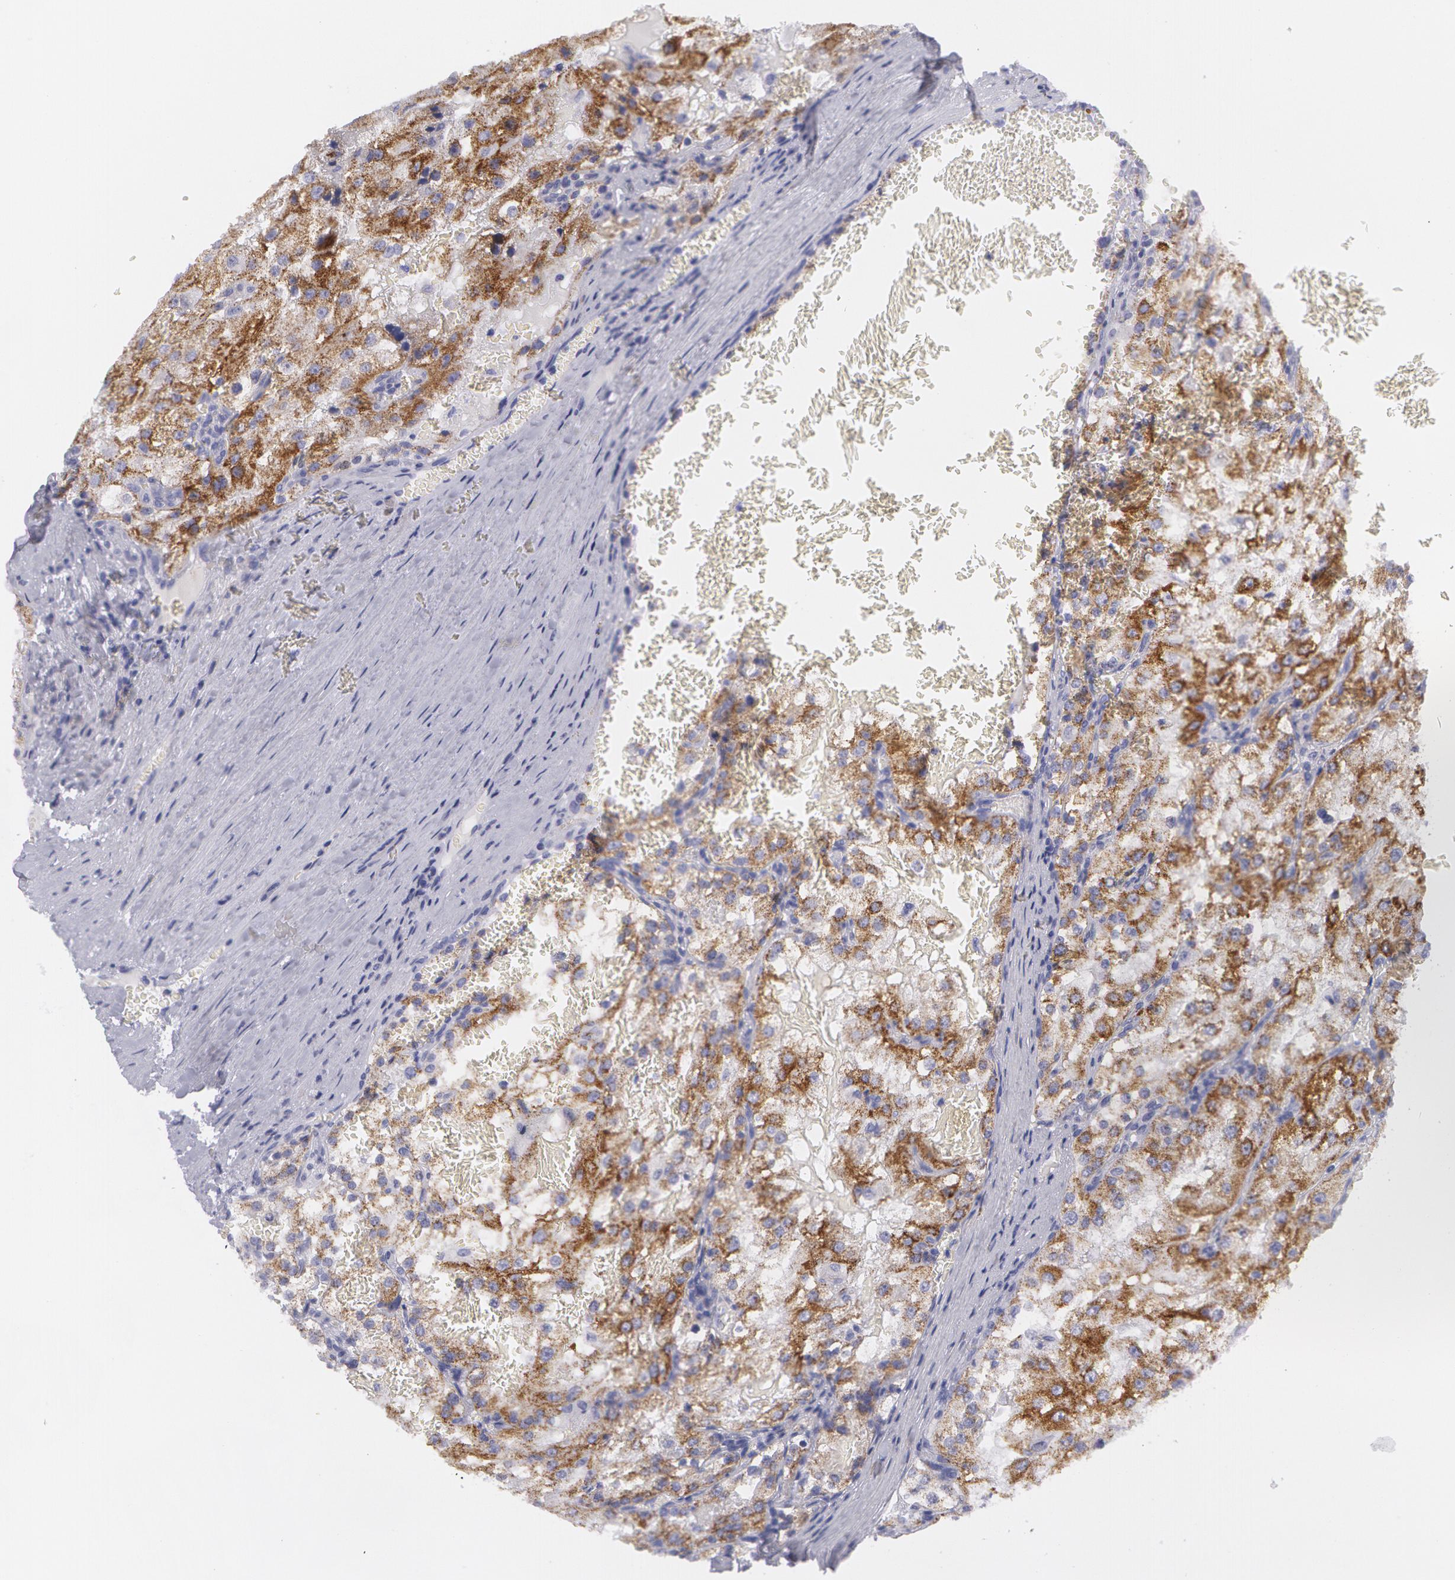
{"staining": {"intensity": "moderate", "quantity": "25%-75%", "location": "cytoplasmic/membranous"}, "tissue": "renal cancer", "cell_type": "Tumor cells", "image_type": "cancer", "snomed": [{"axis": "morphology", "description": "Adenocarcinoma, NOS"}, {"axis": "topography", "description": "Kidney"}], "caption": "Protein analysis of renal adenocarcinoma tissue reveals moderate cytoplasmic/membranous staining in approximately 25%-75% of tumor cells.", "gene": "AMACR", "patient": {"sex": "female", "age": 74}}